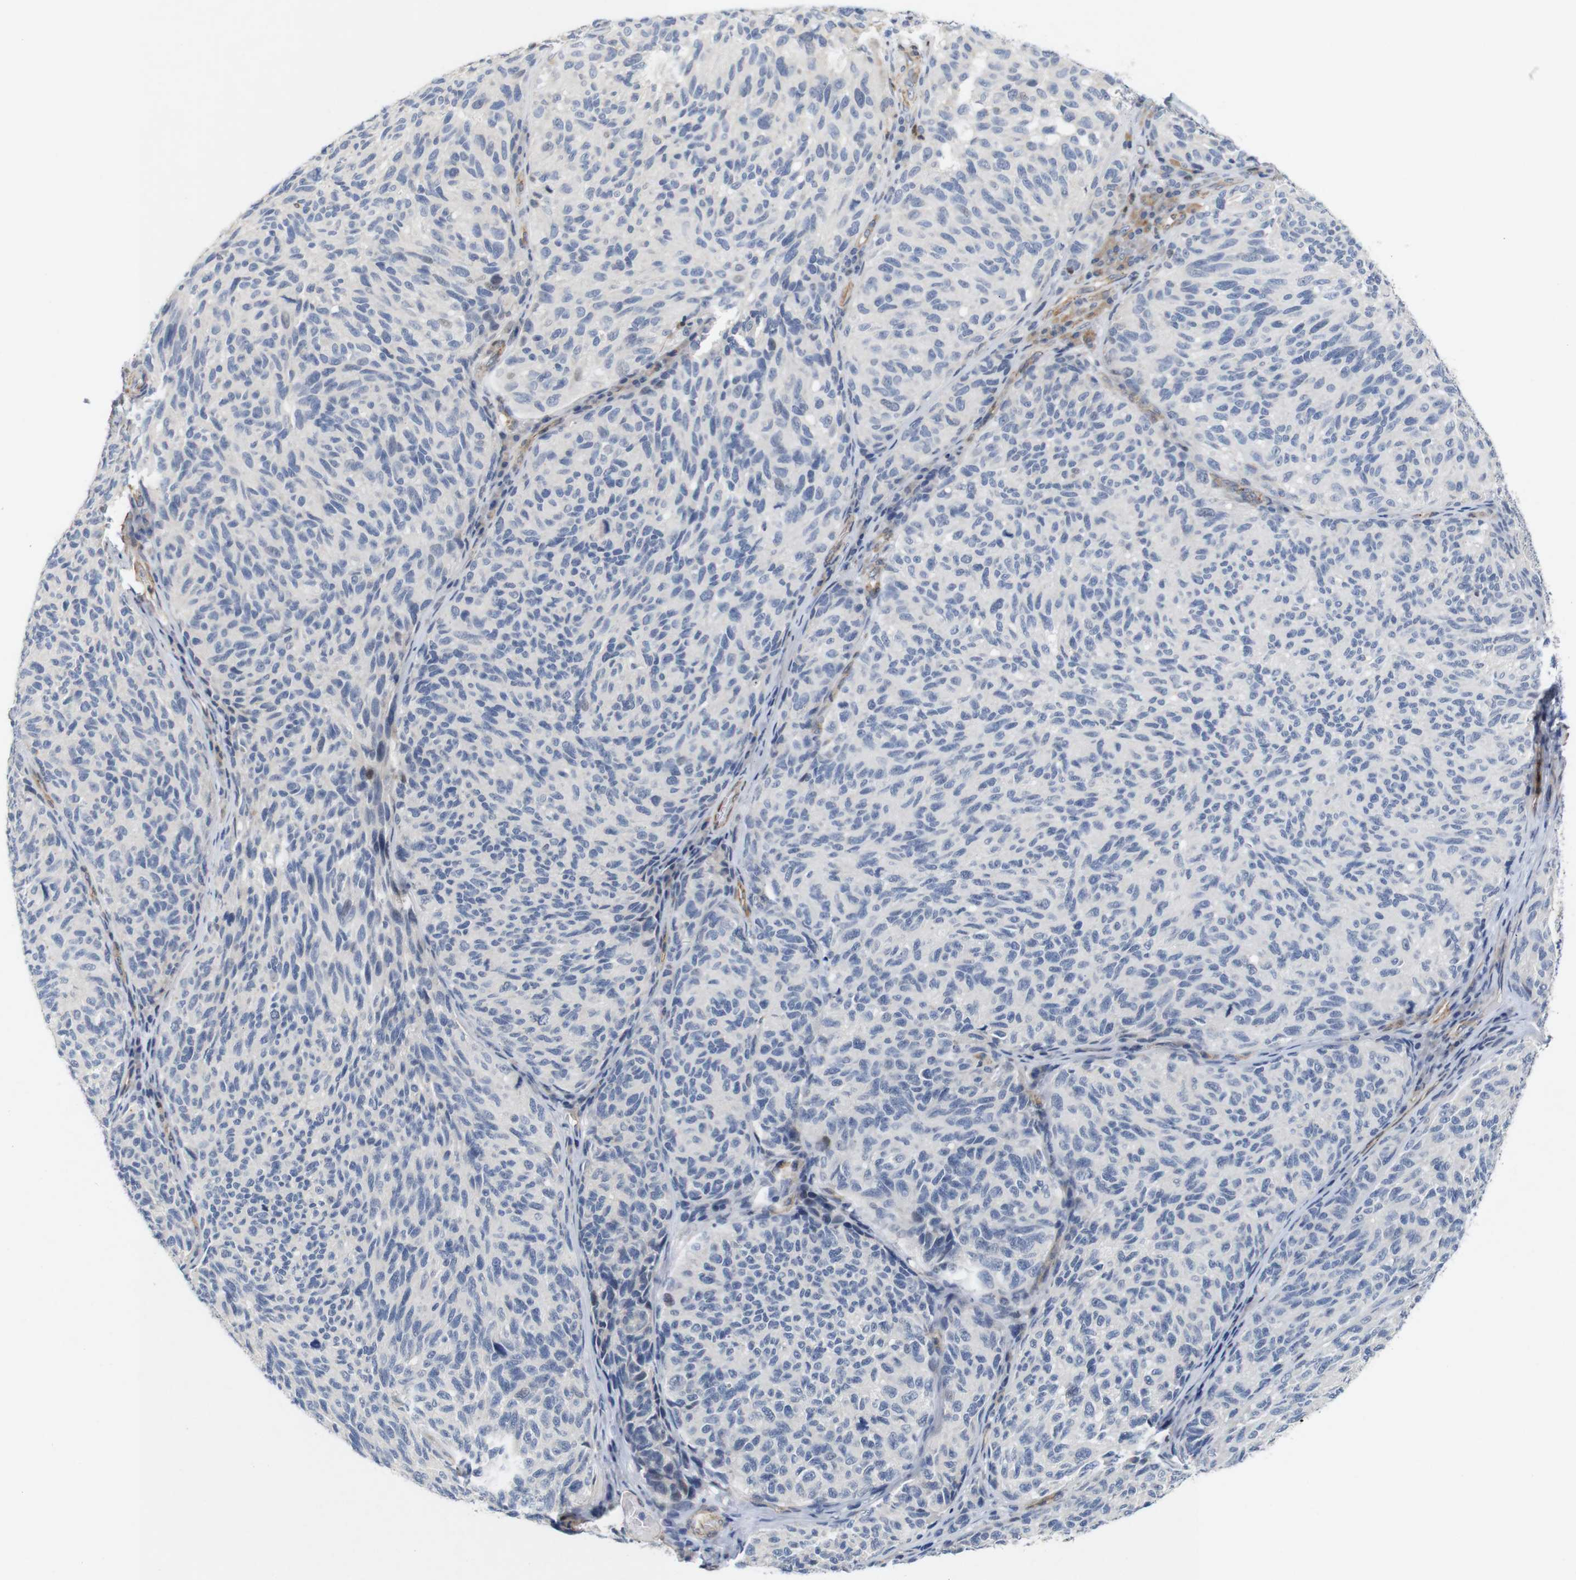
{"staining": {"intensity": "negative", "quantity": "none", "location": "none"}, "tissue": "melanoma", "cell_type": "Tumor cells", "image_type": "cancer", "snomed": [{"axis": "morphology", "description": "Malignant melanoma, NOS"}, {"axis": "topography", "description": "Skin"}], "caption": "IHC image of human malignant melanoma stained for a protein (brown), which shows no positivity in tumor cells. (DAB IHC, high magnification).", "gene": "CYB561", "patient": {"sex": "female", "age": 73}}